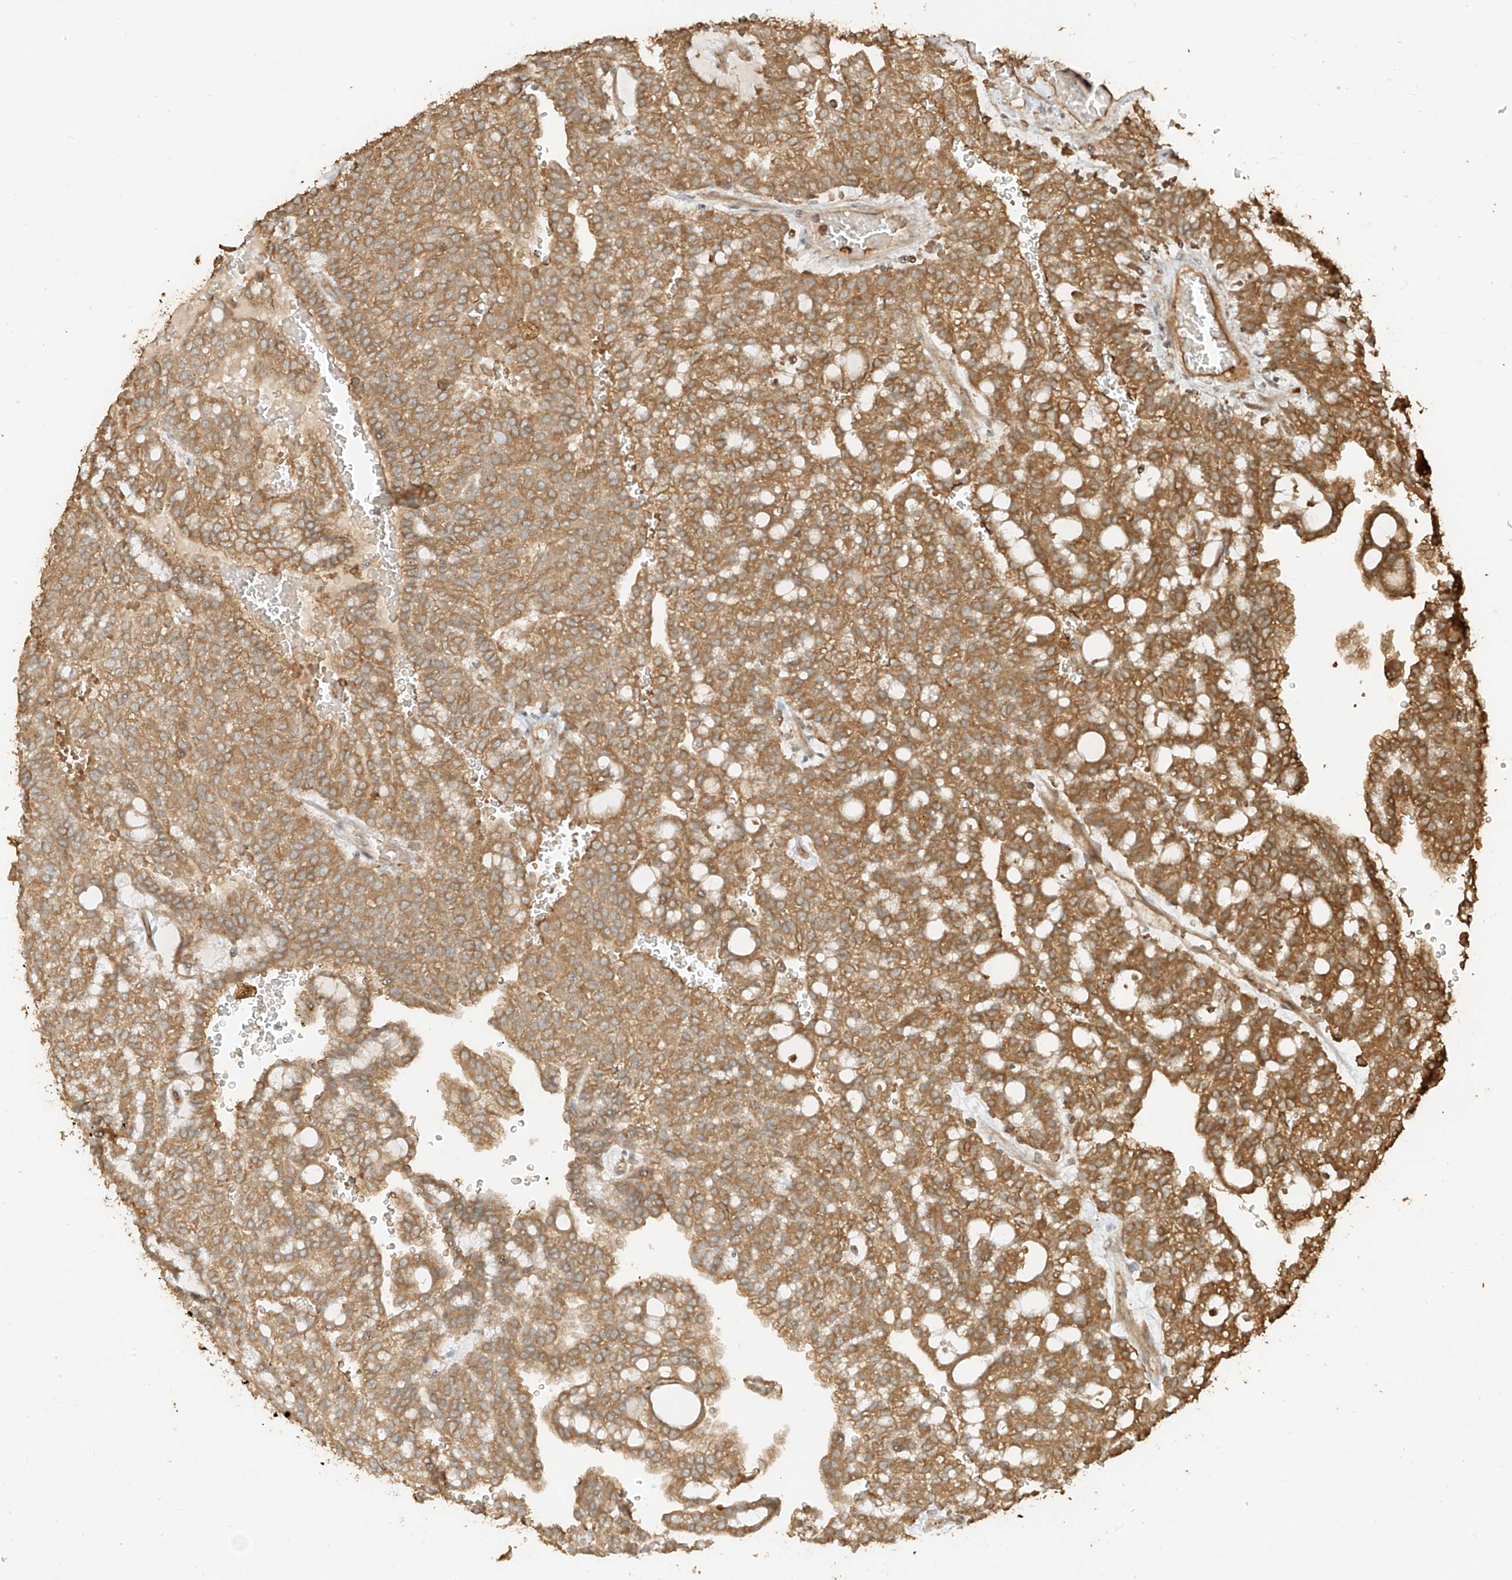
{"staining": {"intensity": "moderate", "quantity": ">75%", "location": "cytoplasmic/membranous"}, "tissue": "renal cancer", "cell_type": "Tumor cells", "image_type": "cancer", "snomed": [{"axis": "morphology", "description": "Adenocarcinoma, NOS"}, {"axis": "topography", "description": "Kidney"}], "caption": "Renal cancer stained for a protein (brown) displays moderate cytoplasmic/membranous positive expression in about >75% of tumor cells.", "gene": "RFTN2", "patient": {"sex": "male", "age": 63}}